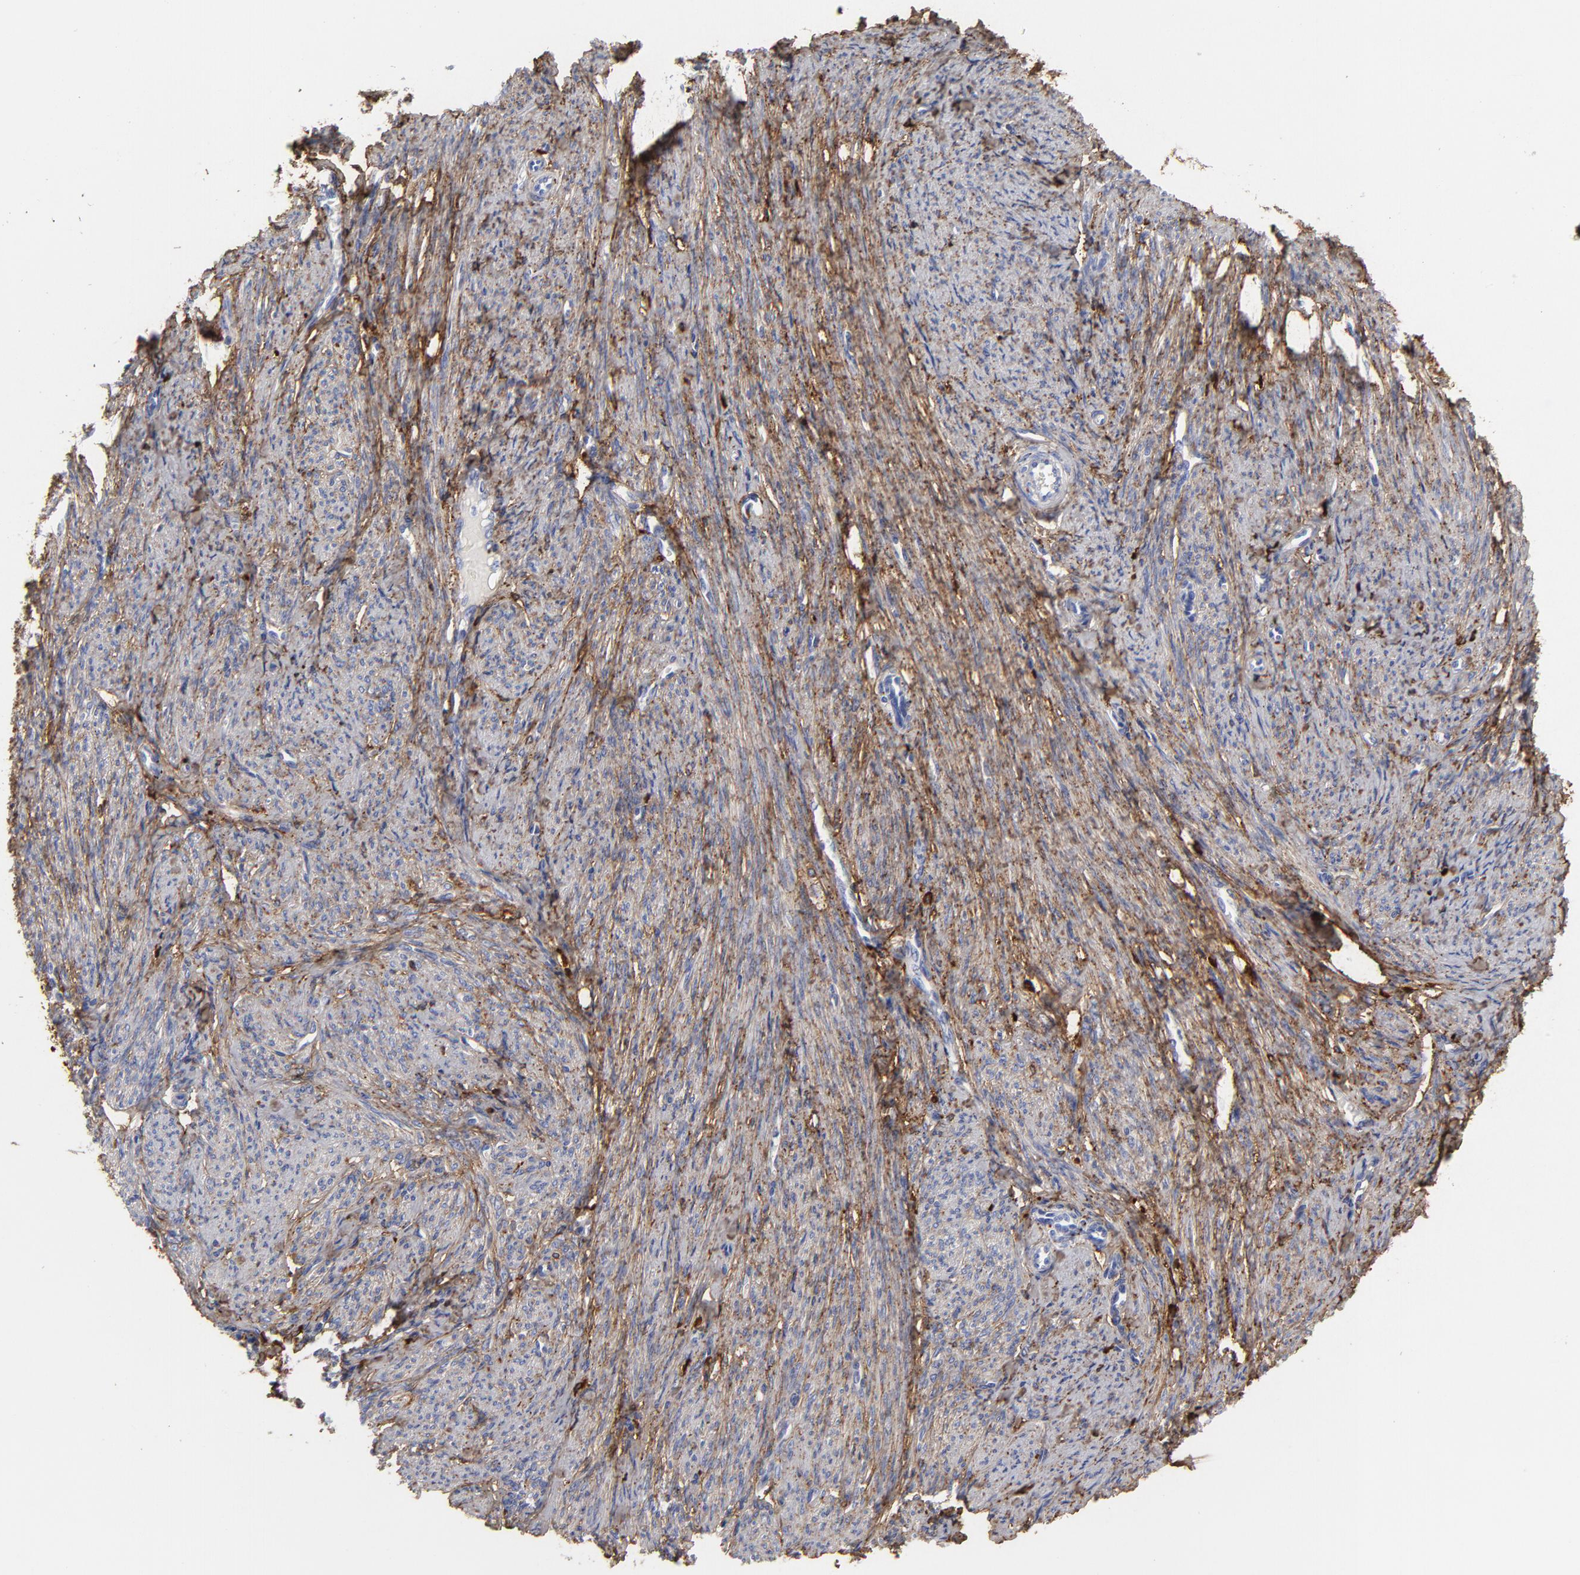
{"staining": {"intensity": "strong", "quantity": ">75%", "location": "cytoplasmic/membranous"}, "tissue": "smooth muscle", "cell_type": "Smooth muscle cells", "image_type": "normal", "snomed": [{"axis": "morphology", "description": "Normal tissue, NOS"}, {"axis": "topography", "description": "Smooth muscle"}, {"axis": "topography", "description": "Cervix"}], "caption": "Smooth muscle stained with DAB immunohistochemistry reveals high levels of strong cytoplasmic/membranous expression in approximately >75% of smooth muscle cells. (DAB = brown stain, brightfield microscopy at high magnification).", "gene": "DCN", "patient": {"sex": "female", "age": 70}}